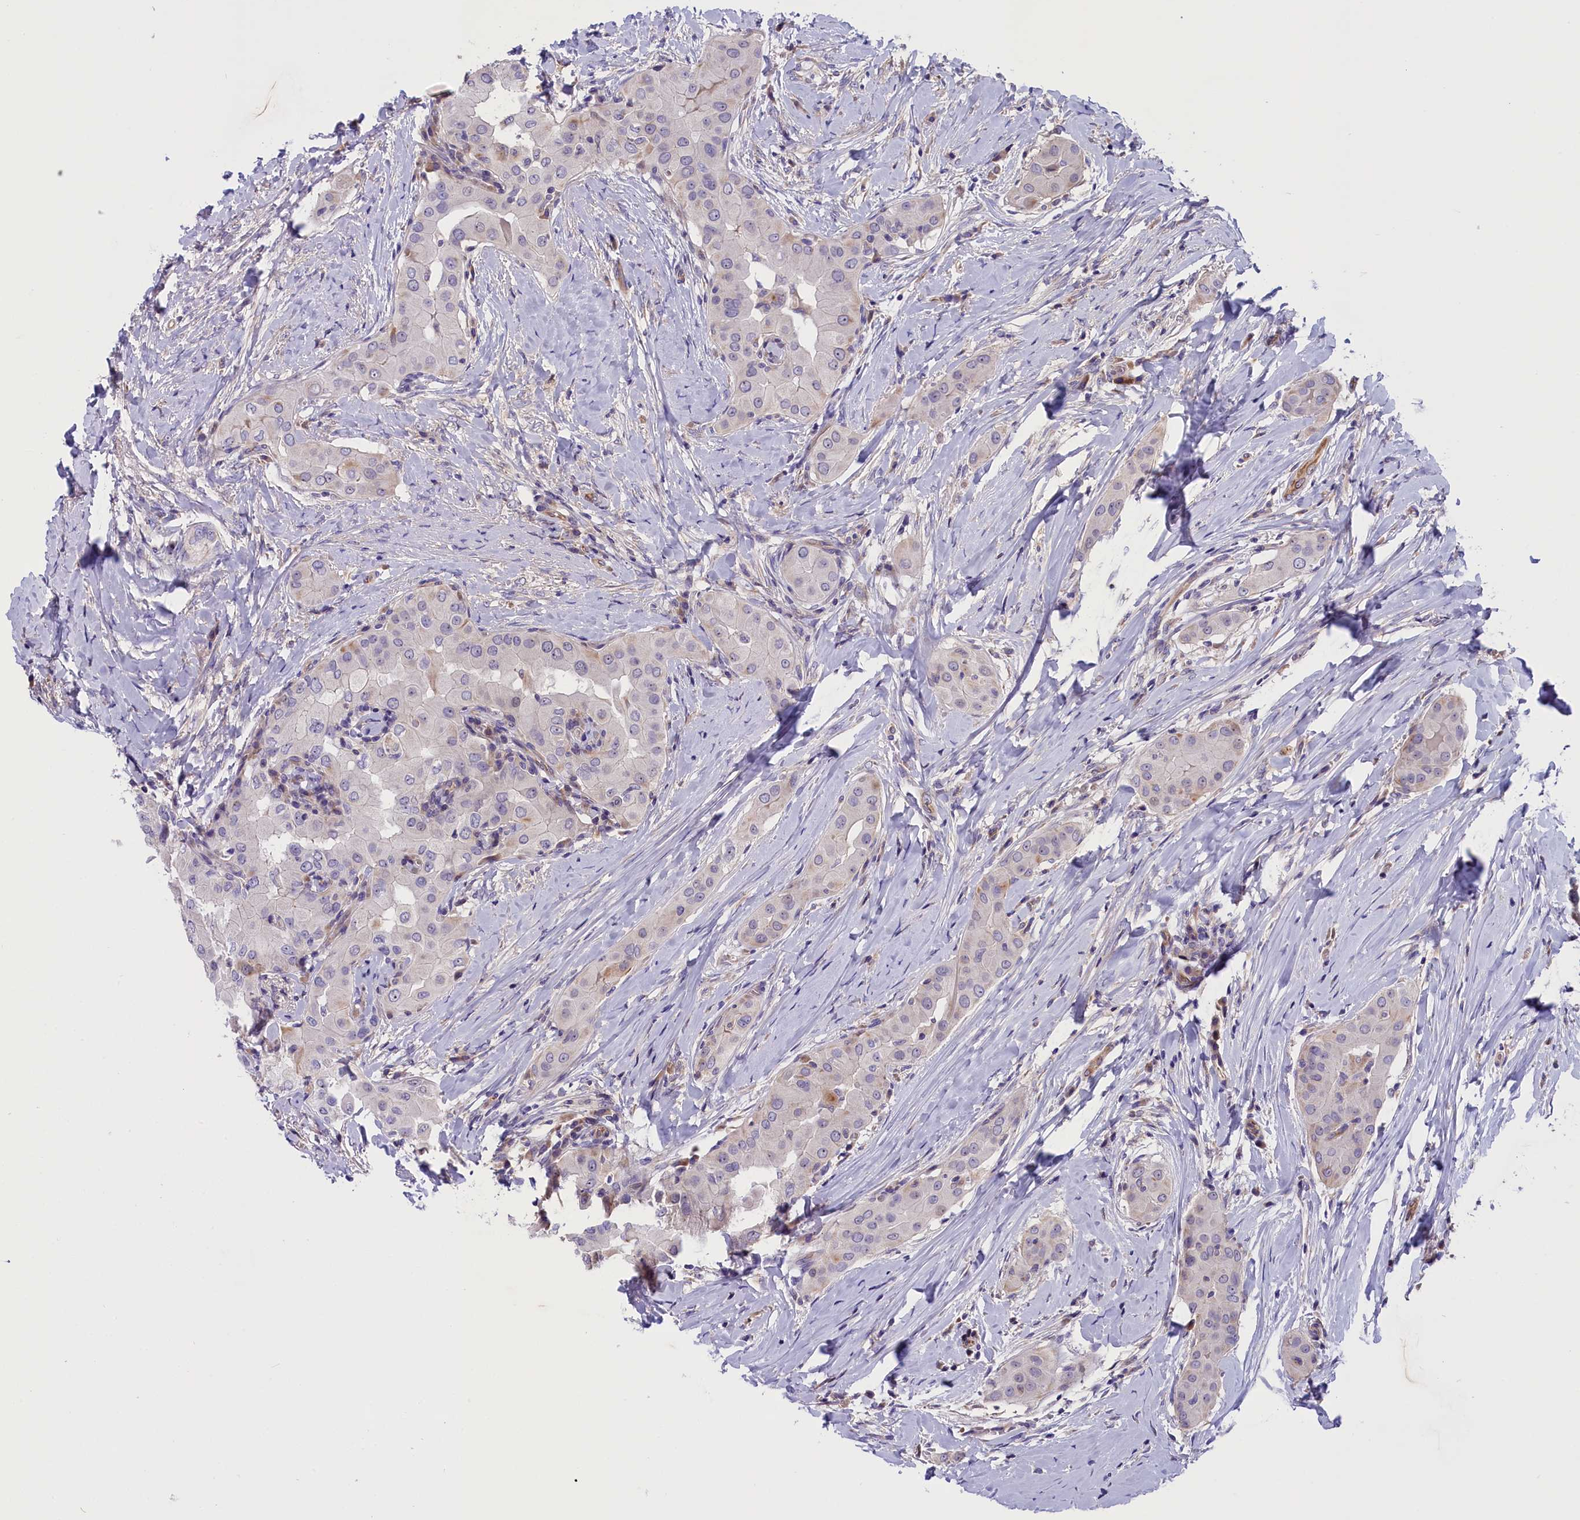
{"staining": {"intensity": "weak", "quantity": "<25%", "location": "cytoplasmic/membranous"}, "tissue": "thyroid cancer", "cell_type": "Tumor cells", "image_type": "cancer", "snomed": [{"axis": "morphology", "description": "Papillary adenocarcinoma, NOS"}, {"axis": "topography", "description": "Thyroid gland"}], "caption": "Protein analysis of thyroid cancer (papillary adenocarcinoma) reveals no significant staining in tumor cells. Nuclei are stained in blue.", "gene": "CCDC32", "patient": {"sex": "male", "age": 33}}